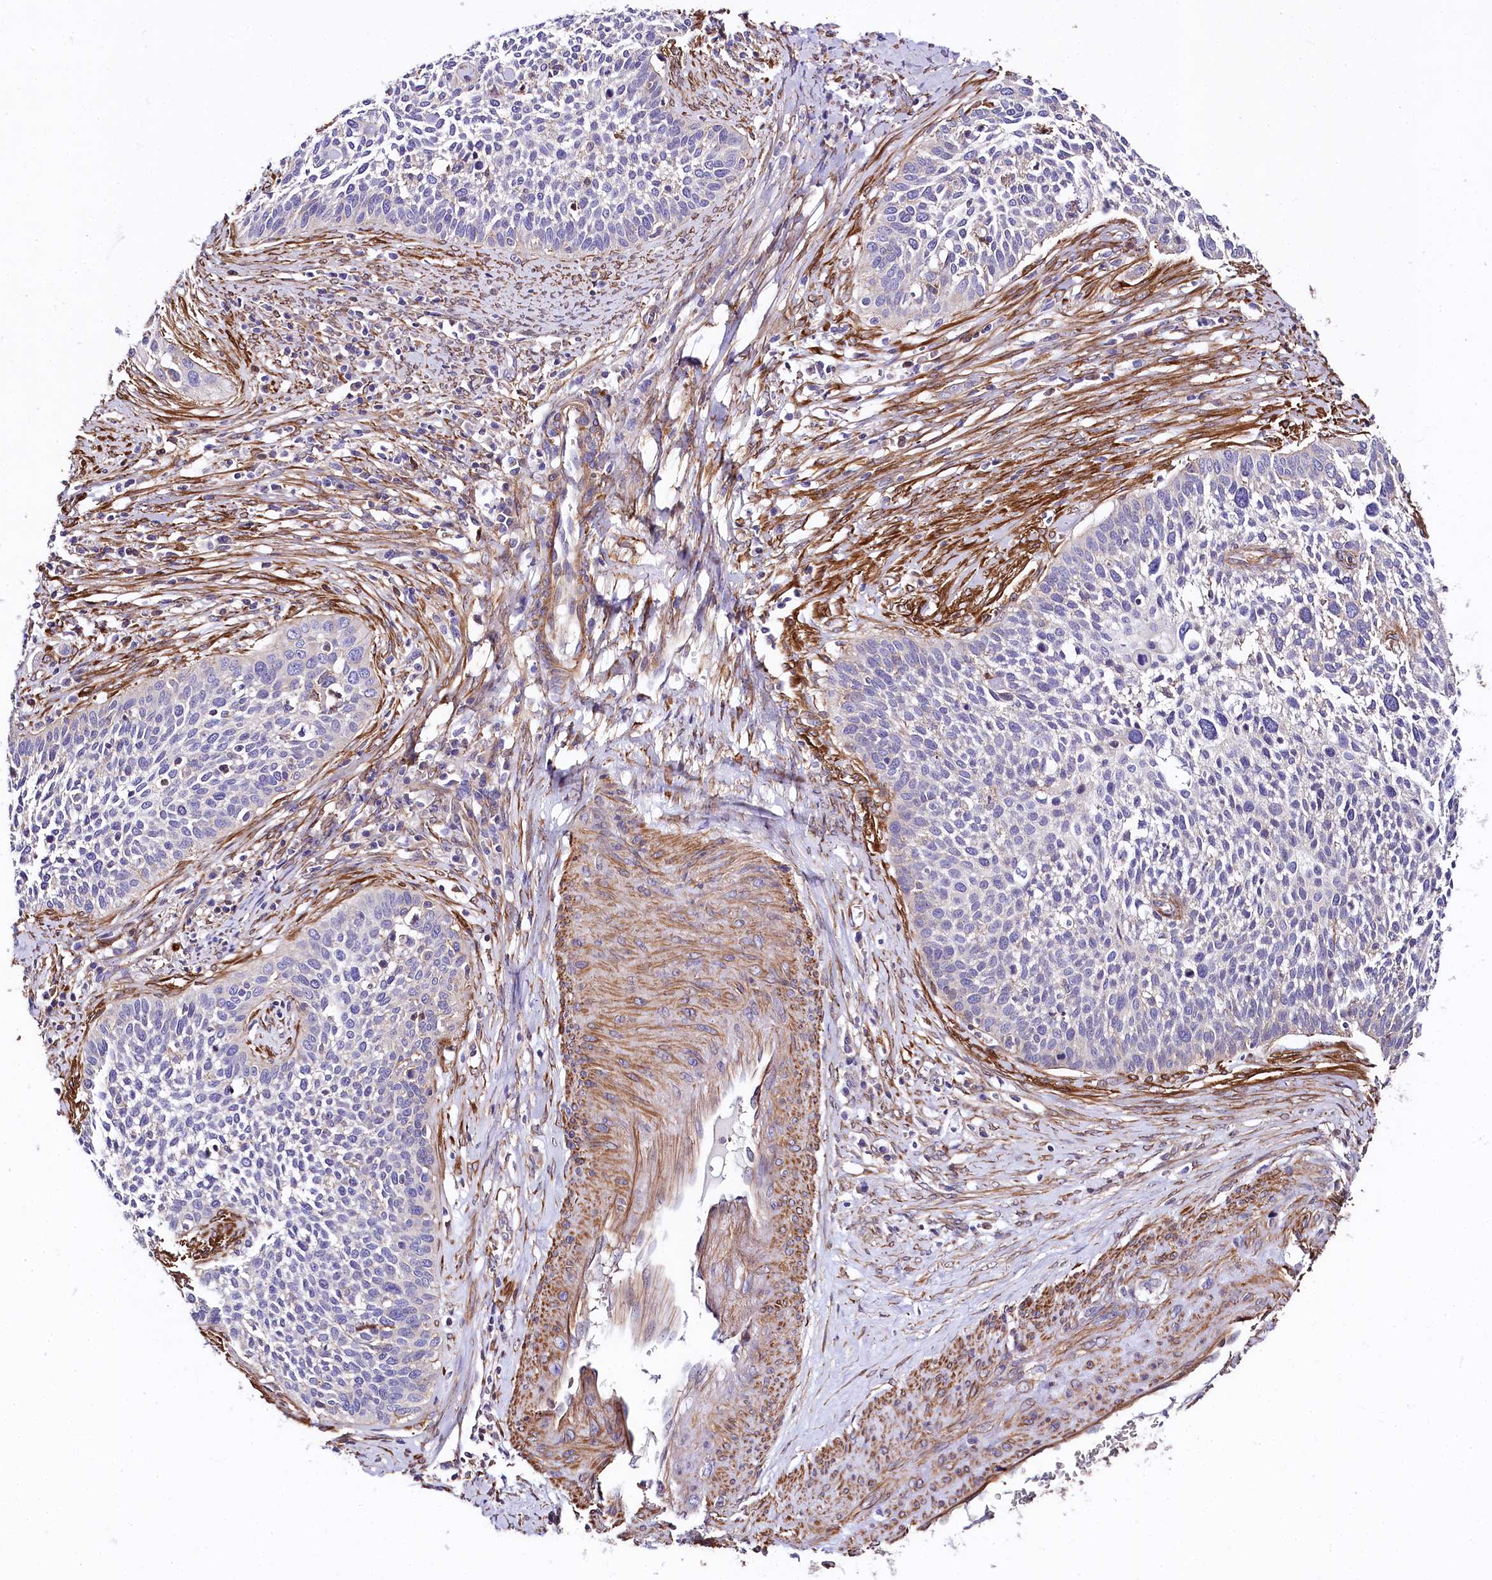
{"staining": {"intensity": "negative", "quantity": "none", "location": "none"}, "tissue": "cervical cancer", "cell_type": "Tumor cells", "image_type": "cancer", "snomed": [{"axis": "morphology", "description": "Squamous cell carcinoma, NOS"}, {"axis": "topography", "description": "Cervix"}], "caption": "Immunohistochemistry (IHC) of squamous cell carcinoma (cervical) displays no expression in tumor cells. Nuclei are stained in blue.", "gene": "FCHSD2", "patient": {"sex": "female", "age": 34}}